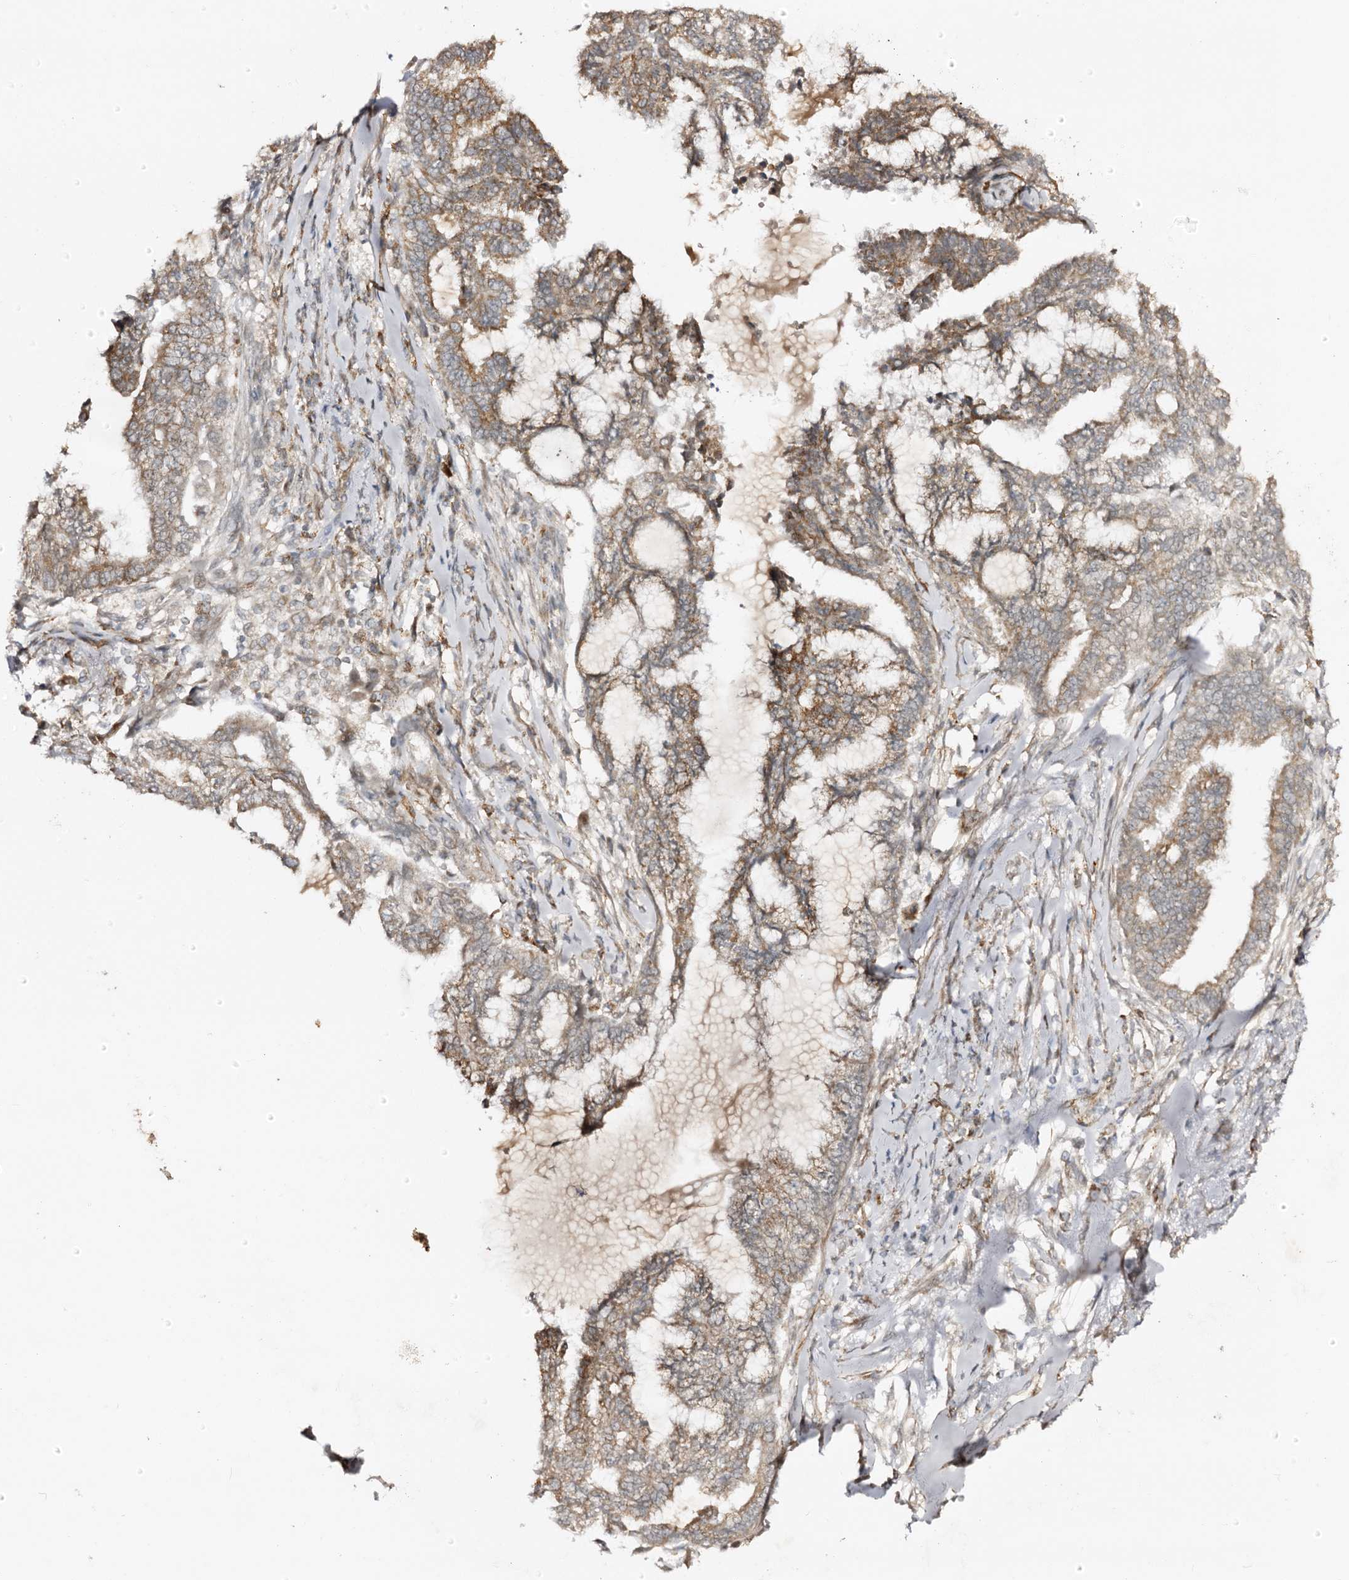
{"staining": {"intensity": "moderate", "quantity": ">75%", "location": "cytoplasmic/membranous"}, "tissue": "endometrial cancer", "cell_type": "Tumor cells", "image_type": "cancer", "snomed": [{"axis": "morphology", "description": "Adenocarcinoma, NOS"}, {"axis": "topography", "description": "Endometrium"}], "caption": "Tumor cells demonstrate medium levels of moderate cytoplasmic/membranous positivity in about >75% of cells in endometrial cancer.", "gene": "CBR4", "patient": {"sex": "female", "age": 86}}